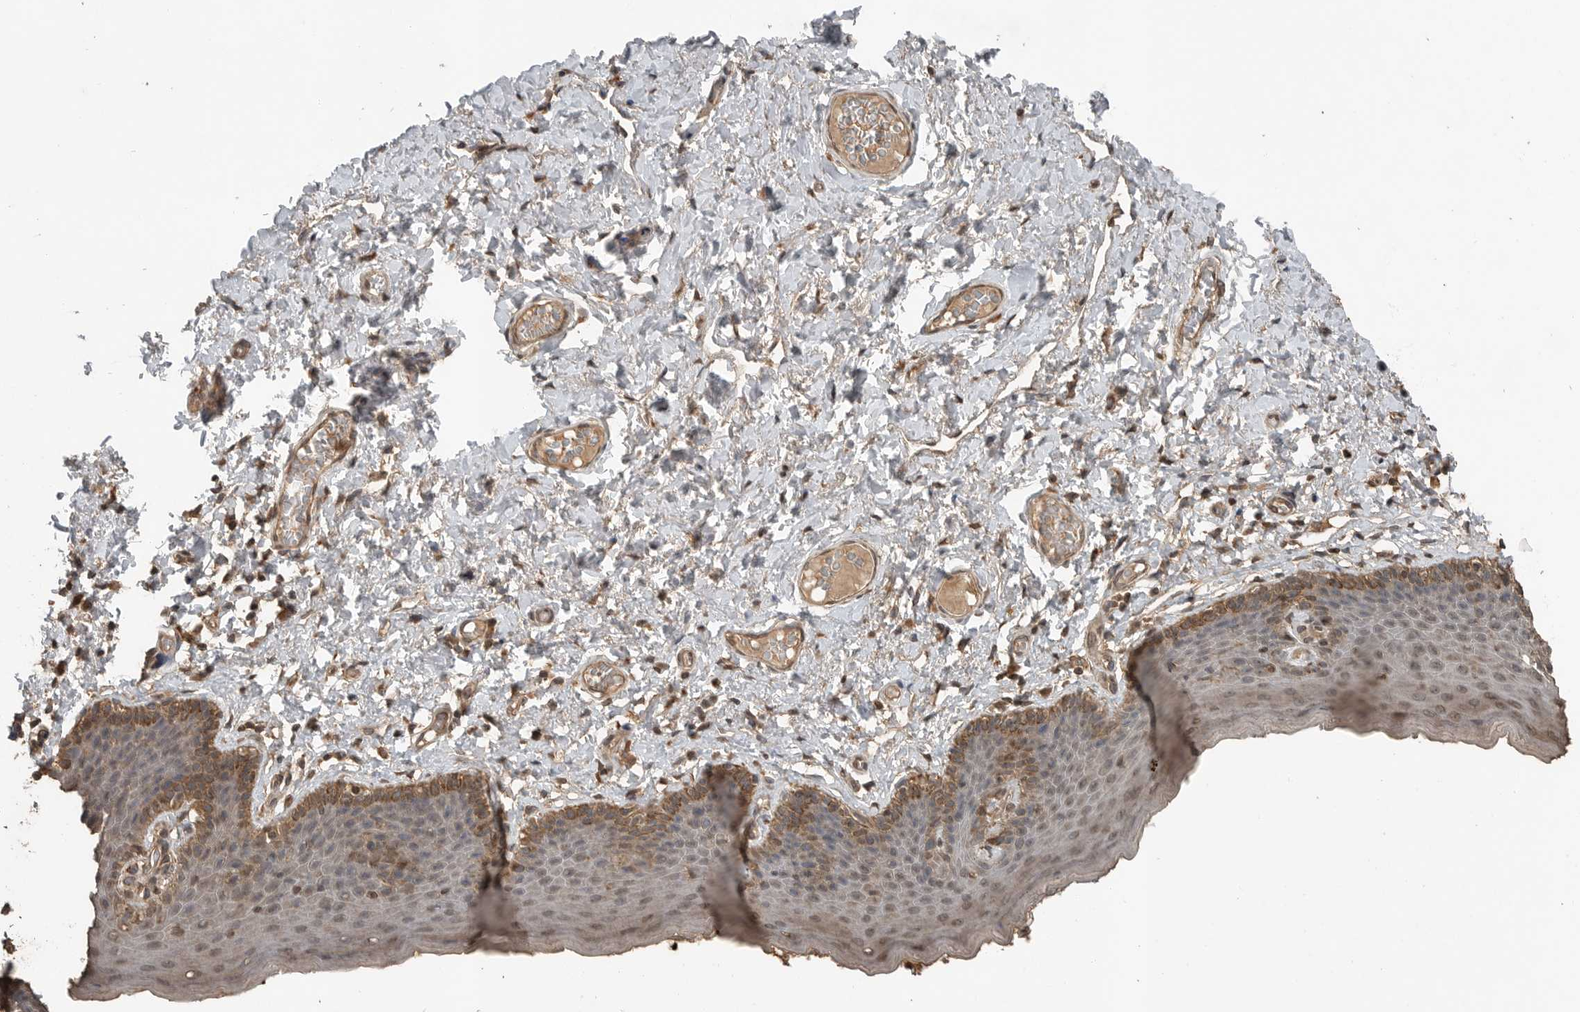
{"staining": {"intensity": "moderate", "quantity": ">75%", "location": "cytoplasmic/membranous,nuclear"}, "tissue": "skin", "cell_type": "Epidermal cells", "image_type": "normal", "snomed": [{"axis": "morphology", "description": "Normal tissue, NOS"}, {"axis": "topography", "description": "Vulva"}], "caption": "Protein staining of normal skin shows moderate cytoplasmic/membranous,nuclear positivity in about >75% of epidermal cells. (IHC, brightfield microscopy, high magnification).", "gene": "BLZF1", "patient": {"sex": "female", "age": 66}}